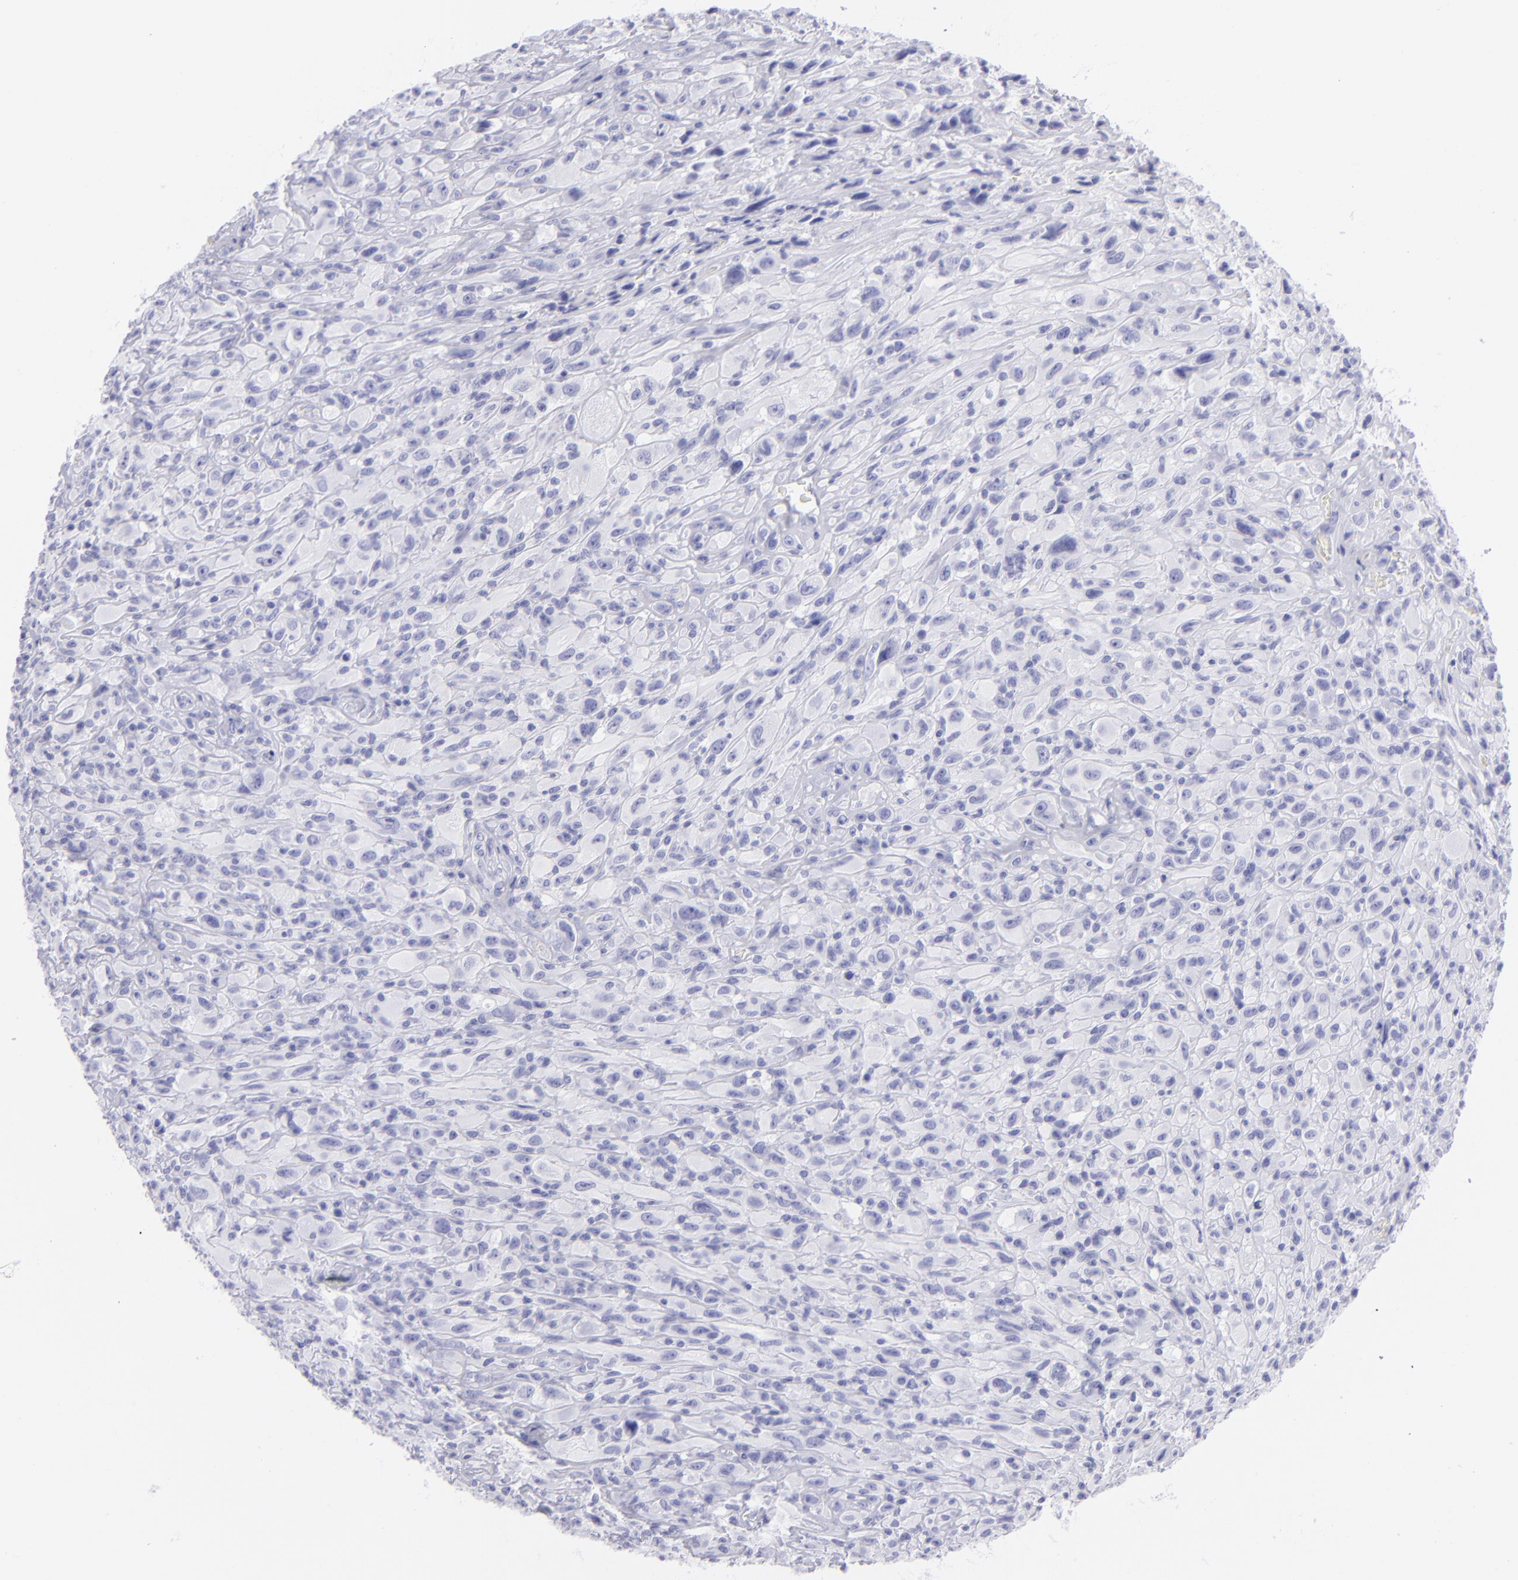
{"staining": {"intensity": "negative", "quantity": "none", "location": "none"}, "tissue": "glioma", "cell_type": "Tumor cells", "image_type": "cancer", "snomed": [{"axis": "morphology", "description": "Glioma, malignant, High grade"}, {"axis": "topography", "description": "Brain"}], "caption": "Image shows no significant protein positivity in tumor cells of malignant glioma (high-grade).", "gene": "SLC1A2", "patient": {"sex": "male", "age": 48}}